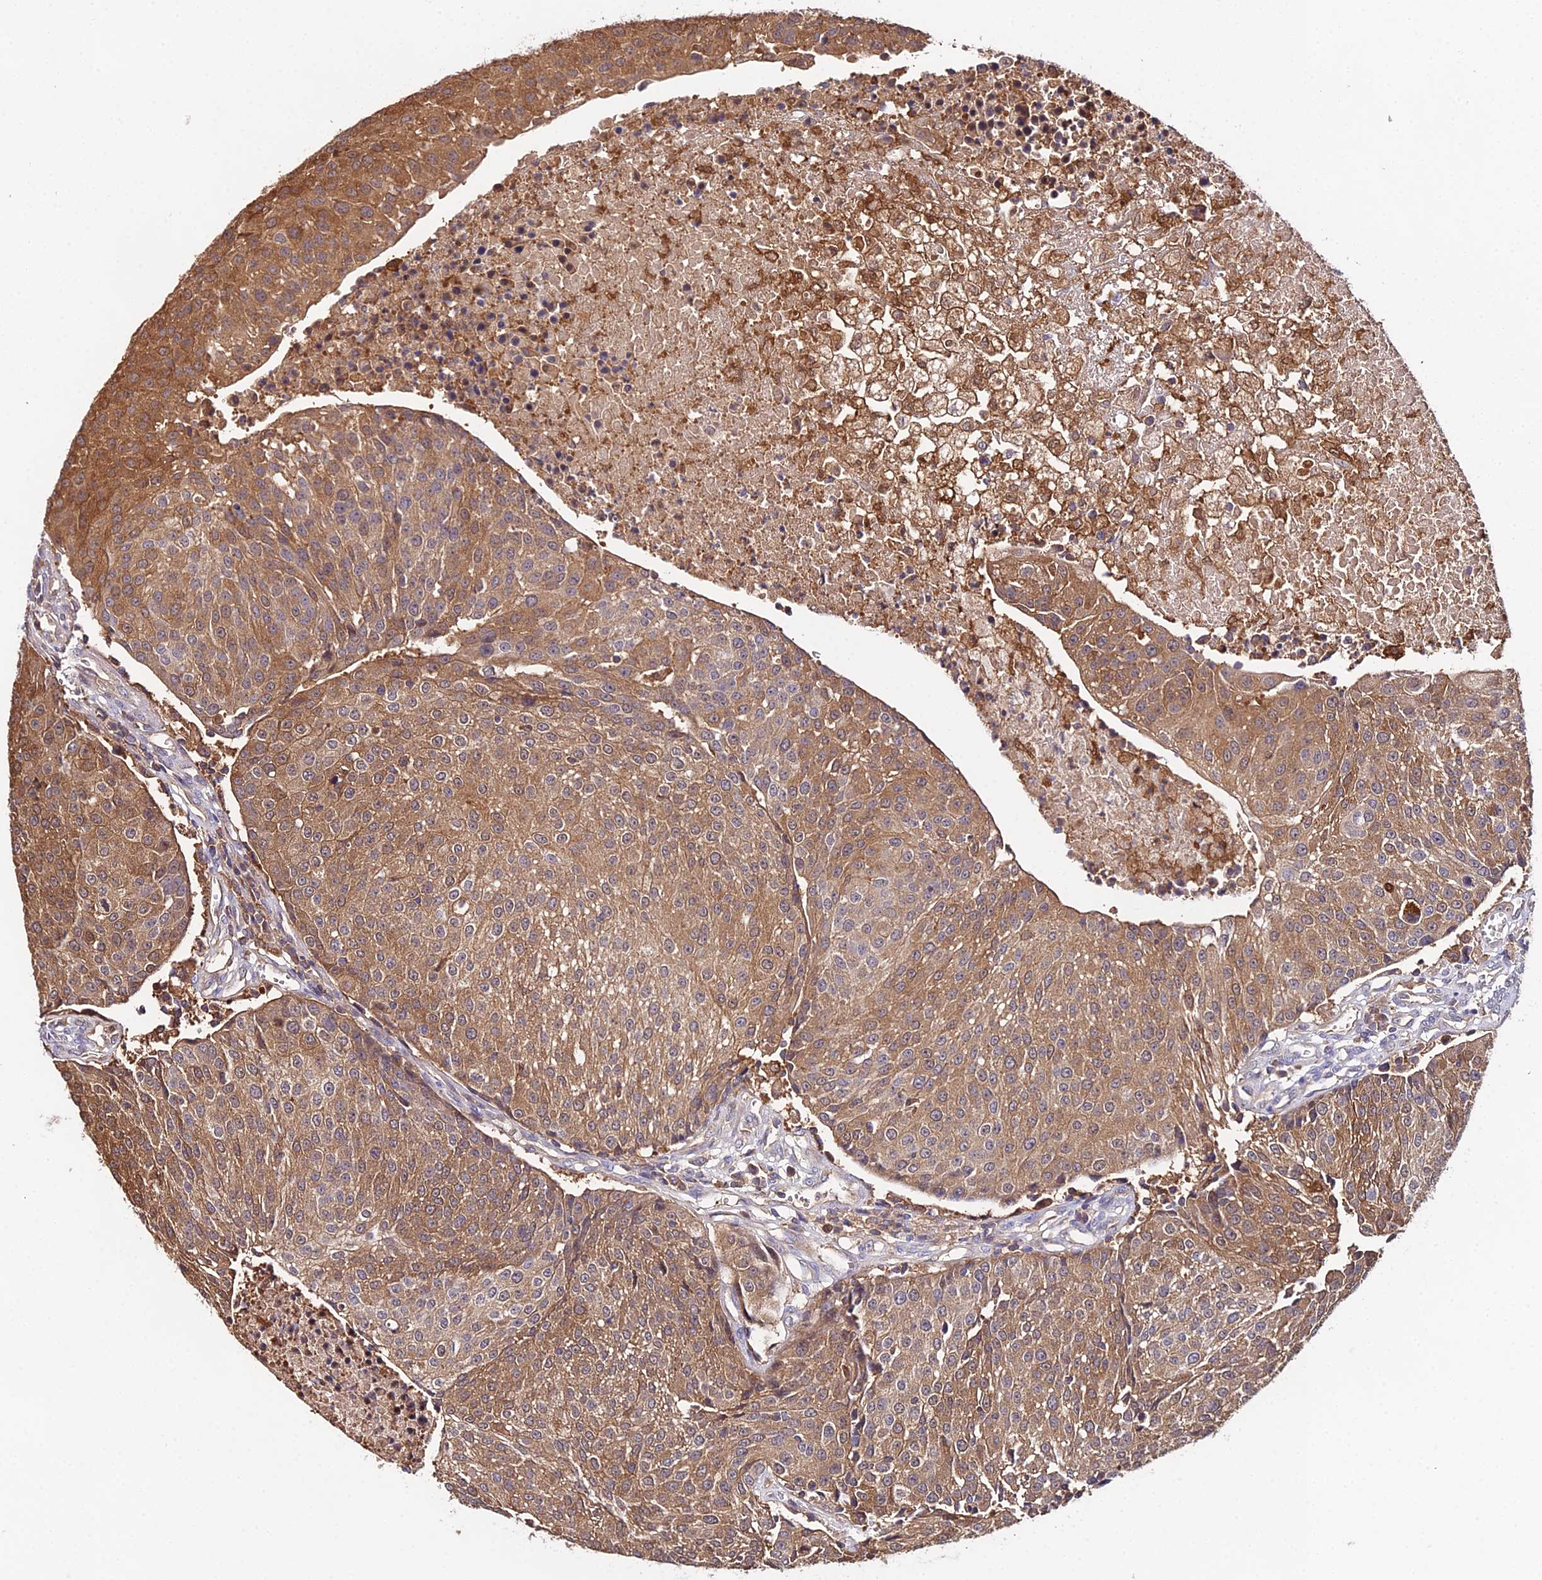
{"staining": {"intensity": "moderate", "quantity": ">75%", "location": "cytoplasmic/membranous"}, "tissue": "urothelial cancer", "cell_type": "Tumor cells", "image_type": "cancer", "snomed": [{"axis": "morphology", "description": "Urothelial carcinoma, High grade"}, {"axis": "topography", "description": "Urinary bladder"}], "caption": "Protein staining of urothelial cancer tissue shows moderate cytoplasmic/membranous positivity in about >75% of tumor cells.", "gene": "FBP1", "patient": {"sex": "female", "age": 85}}